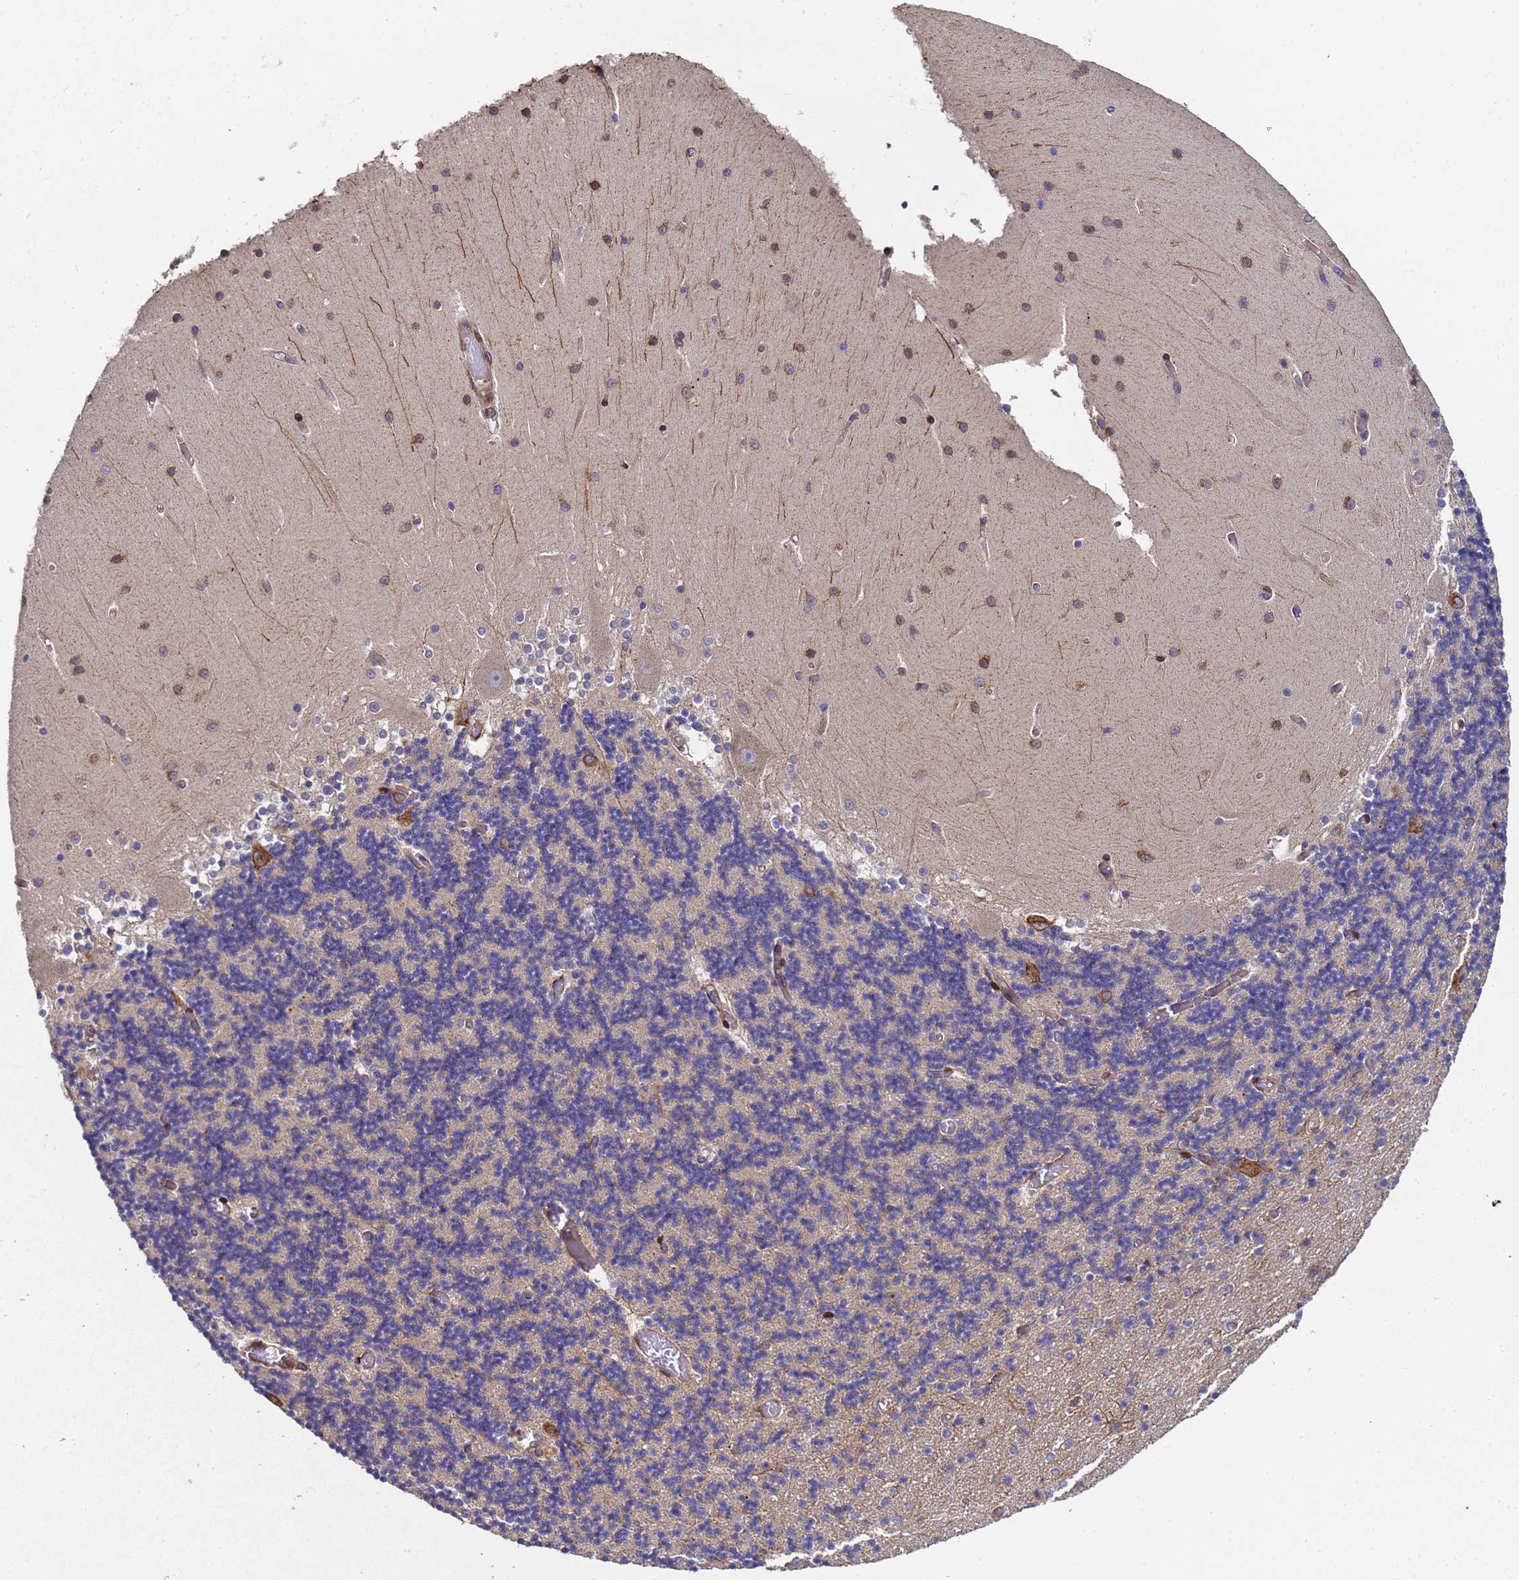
{"staining": {"intensity": "weak", "quantity": "25%-75%", "location": "cytoplasmic/membranous"}, "tissue": "cerebellum", "cell_type": "Cells in granular layer", "image_type": "normal", "snomed": [{"axis": "morphology", "description": "Normal tissue, NOS"}, {"axis": "topography", "description": "Cerebellum"}], "caption": "High-power microscopy captured an IHC micrograph of normal cerebellum, revealing weak cytoplasmic/membranous positivity in about 25%-75% of cells in granular layer. (DAB (3,3'-diaminobenzidine) IHC, brown staining for protein, blue staining for nuclei).", "gene": "MOCS1", "patient": {"sex": "female", "age": 28}}